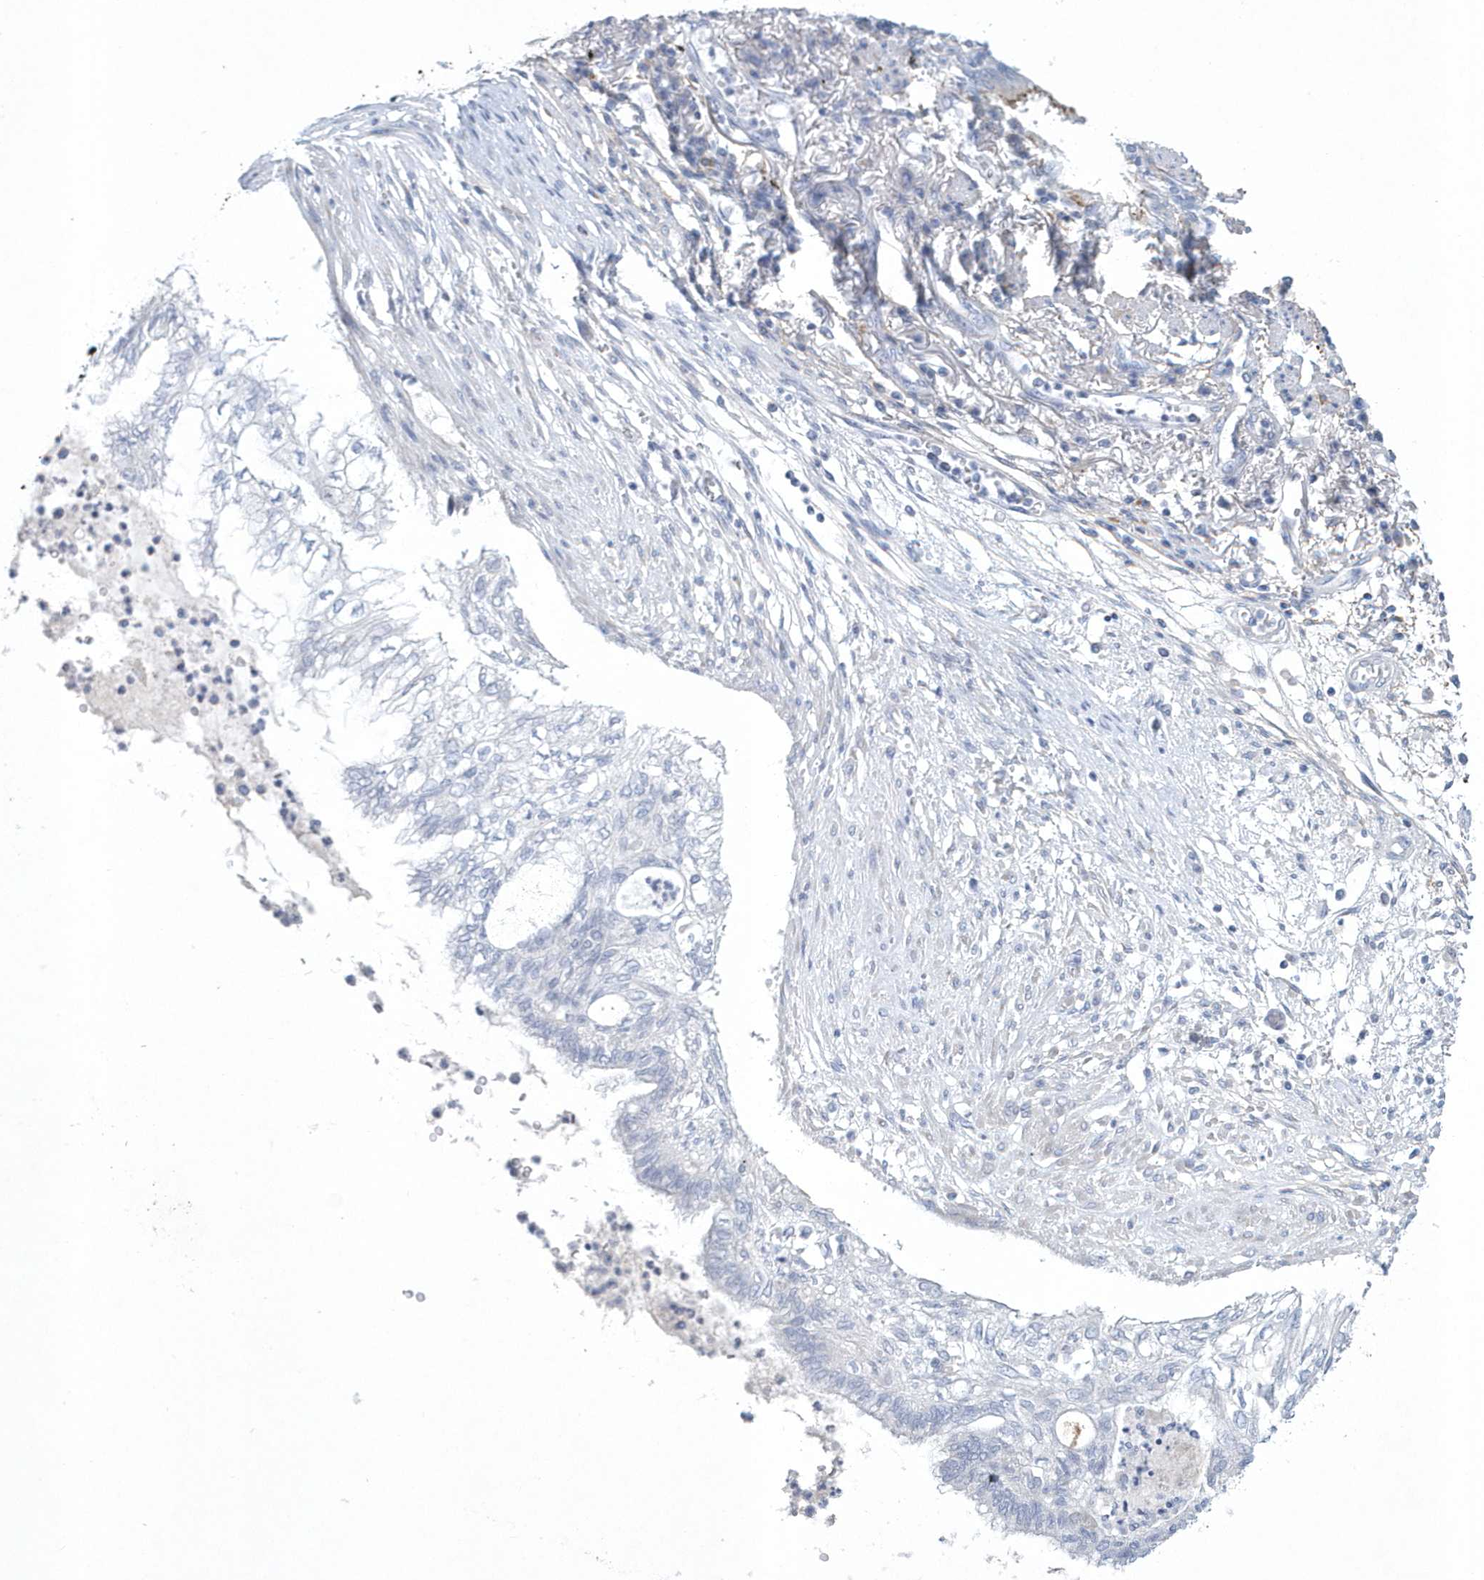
{"staining": {"intensity": "negative", "quantity": "none", "location": "none"}, "tissue": "lung cancer", "cell_type": "Tumor cells", "image_type": "cancer", "snomed": [{"axis": "morphology", "description": "Adenocarcinoma, NOS"}, {"axis": "topography", "description": "Lung"}], "caption": "Immunohistochemistry micrograph of adenocarcinoma (lung) stained for a protein (brown), which exhibits no staining in tumor cells. (Stains: DAB IHC with hematoxylin counter stain, Microscopy: brightfield microscopy at high magnification).", "gene": "SPATA18", "patient": {"sex": "female", "age": 70}}